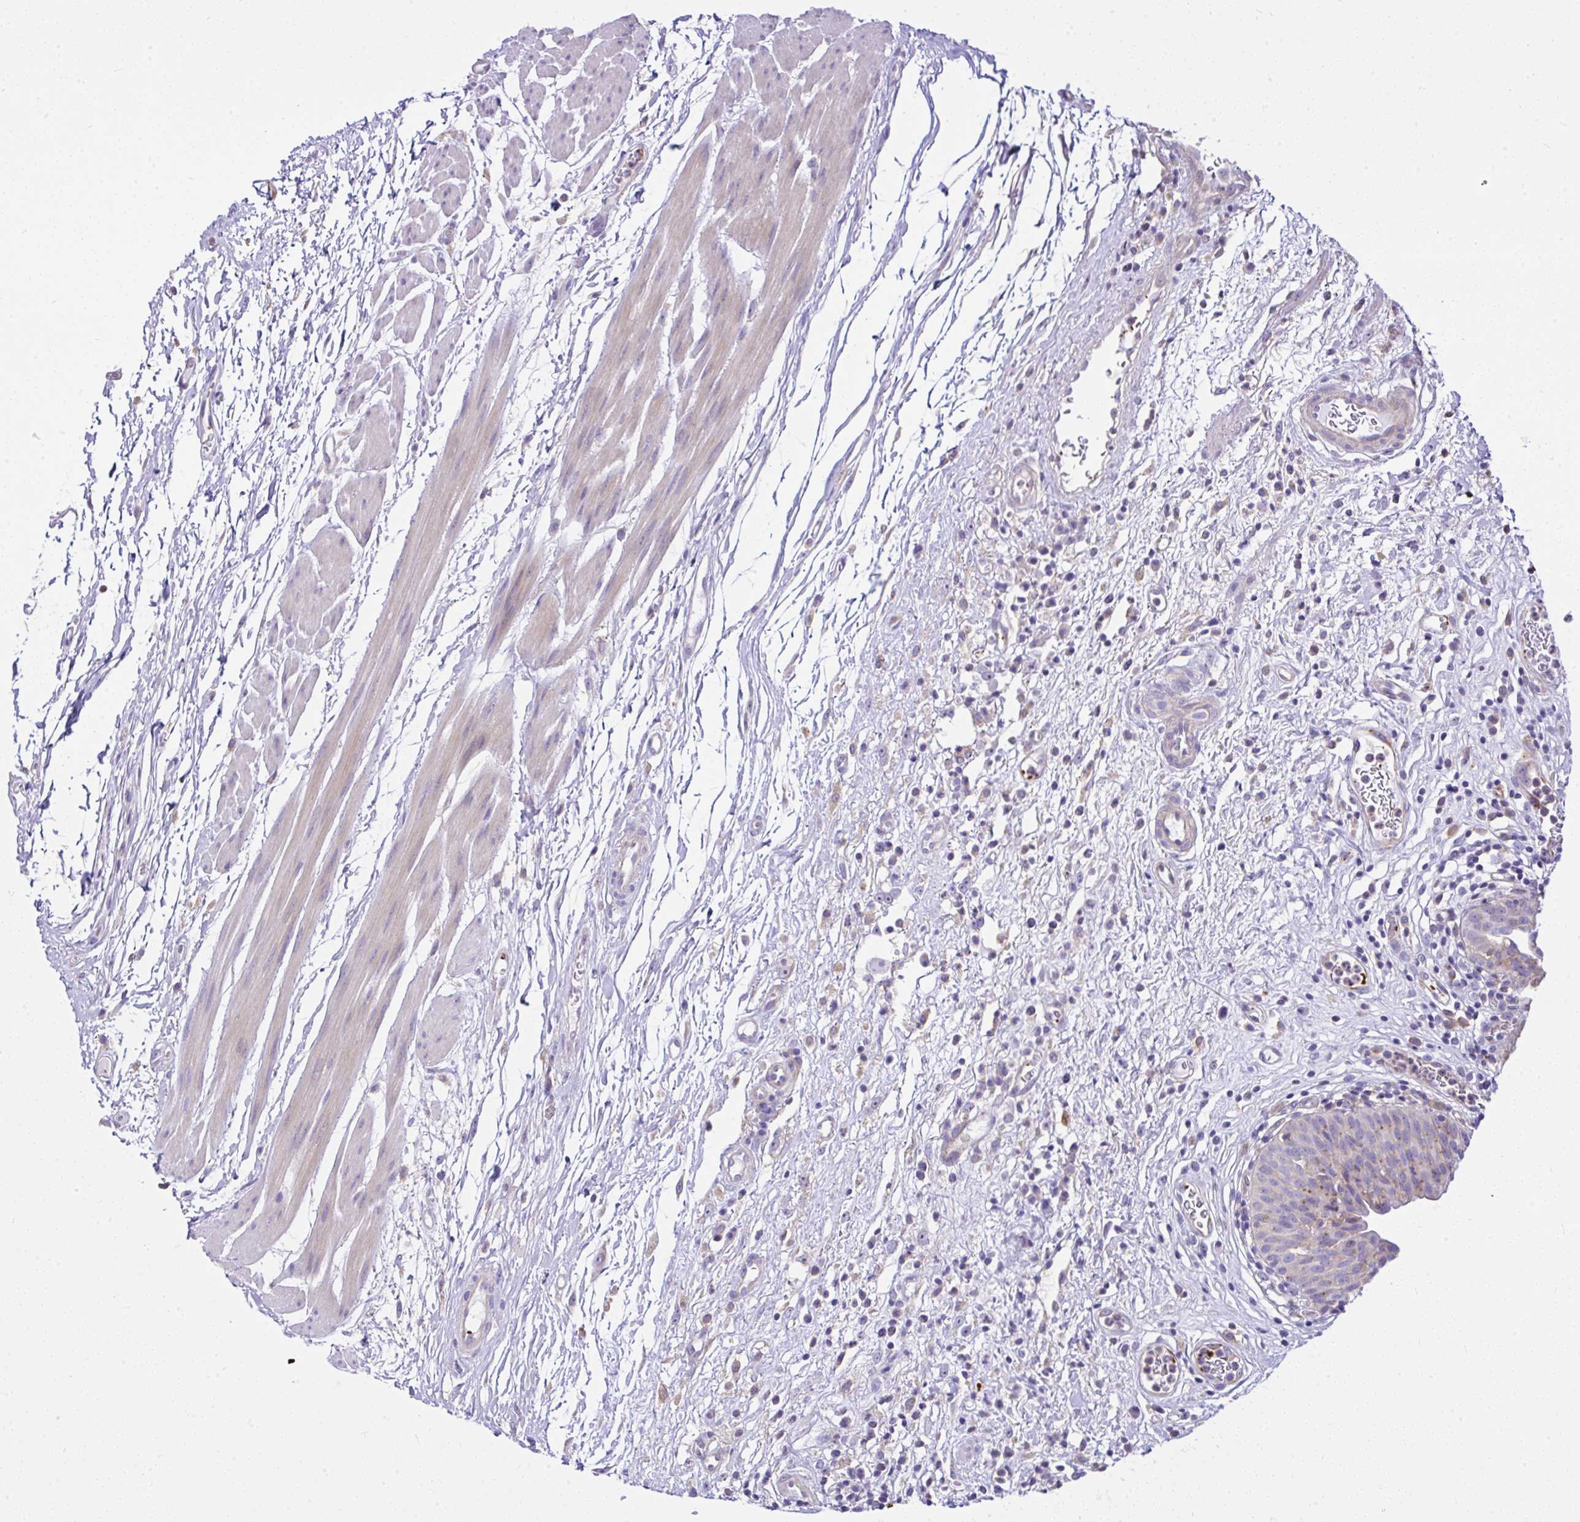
{"staining": {"intensity": "moderate", "quantity": "<25%", "location": "cytoplasmic/membranous"}, "tissue": "urinary bladder", "cell_type": "Urothelial cells", "image_type": "normal", "snomed": [{"axis": "morphology", "description": "Normal tissue, NOS"}, {"axis": "morphology", "description": "Inflammation, NOS"}, {"axis": "topography", "description": "Urinary bladder"}], "caption": "A brown stain shows moderate cytoplasmic/membranous positivity of a protein in urothelial cells of benign human urinary bladder. (DAB = brown stain, brightfield microscopy at high magnification).", "gene": "CCDC142", "patient": {"sex": "male", "age": 57}}